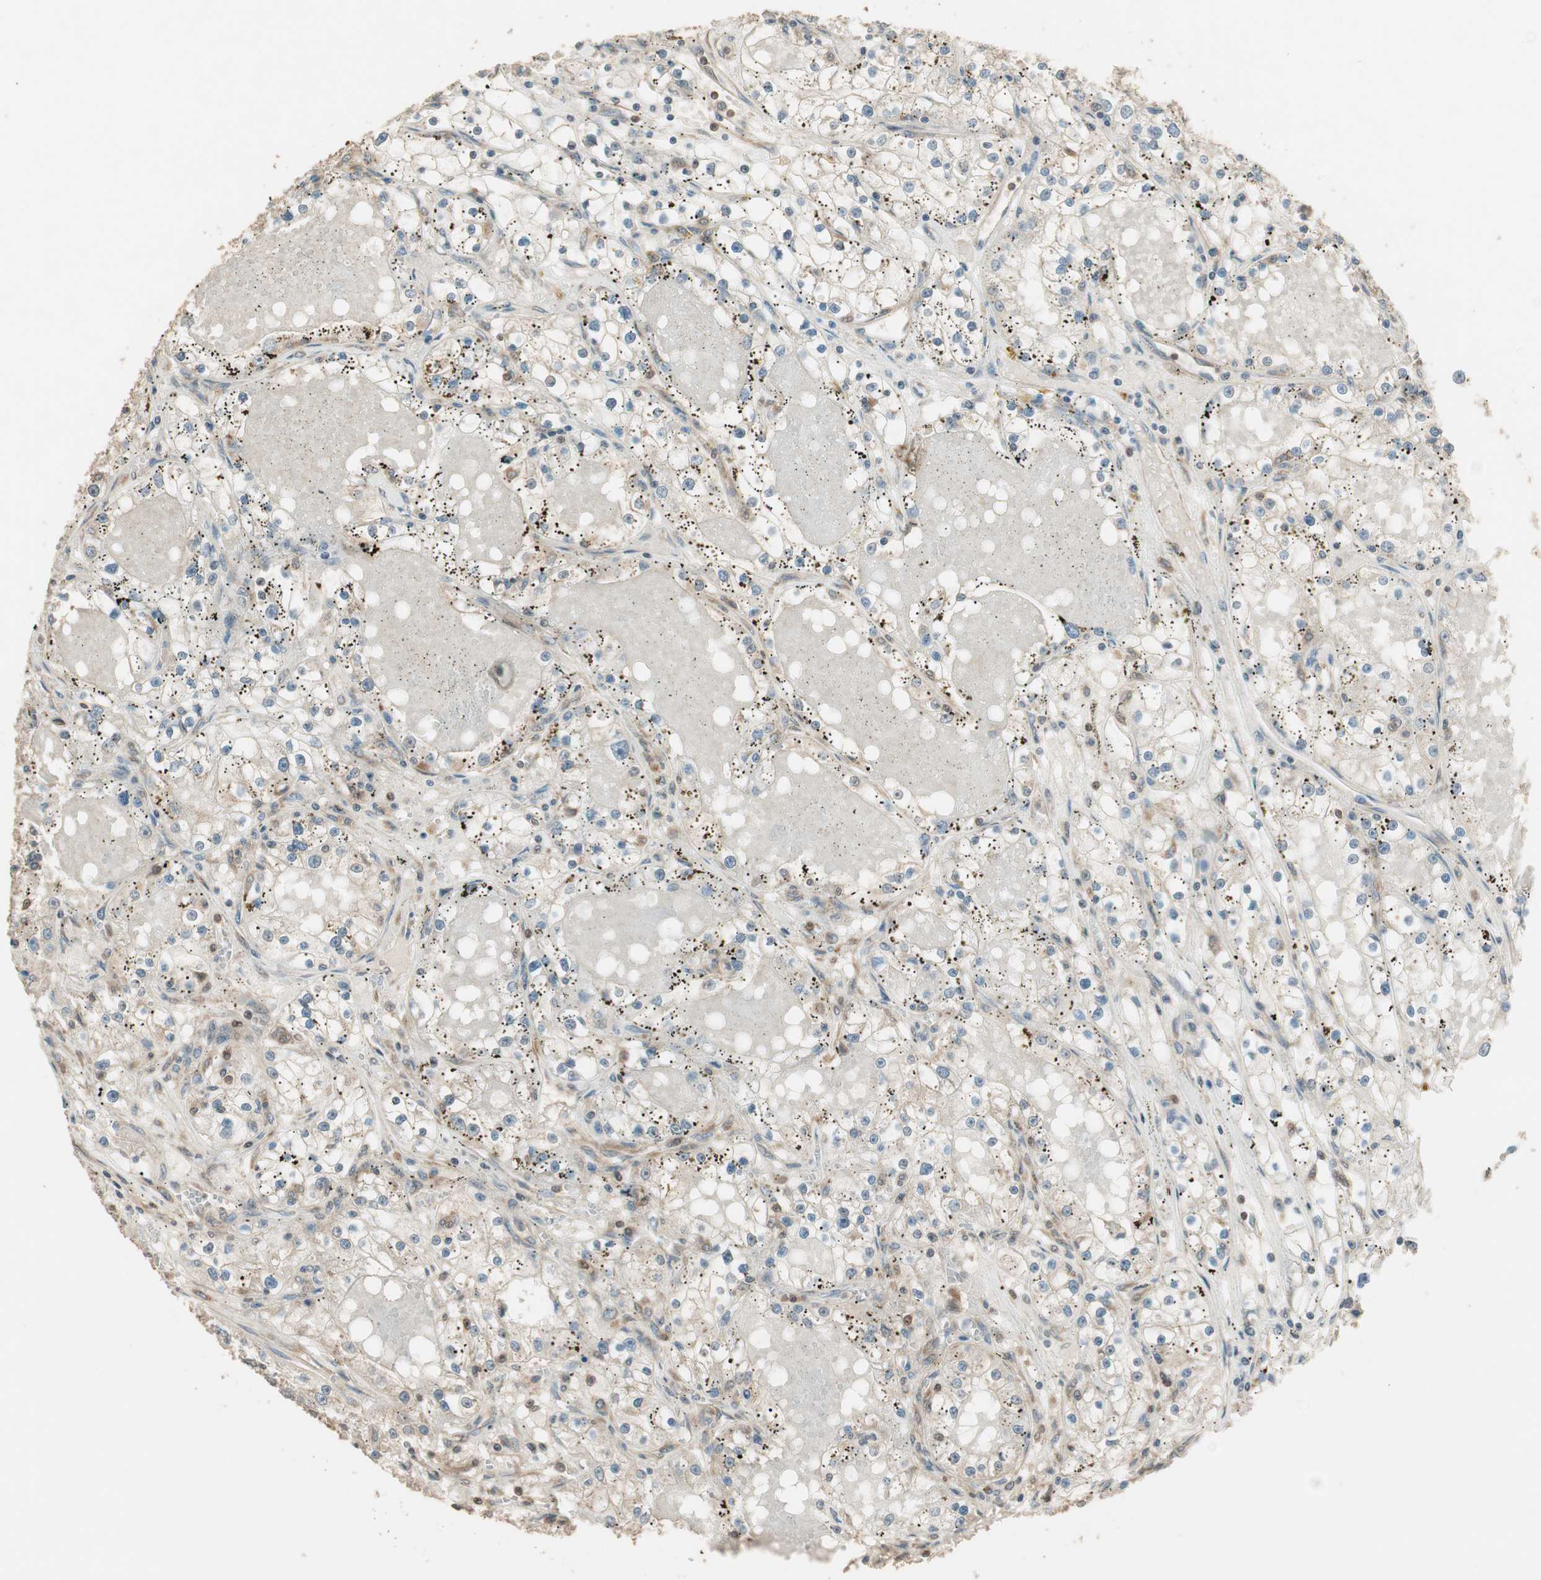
{"staining": {"intensity": "weak", "quantity": "<25%", "location": "cytoplasmic/membranous"}, "tissue": "renal cancer", "cell_type": "Tumor cells", "image_type": "cancer", "snomed": [{"axis": "morphology", "description": "Adenocarcinoma, NOS"}, {"axis": "topography", "description": "Kidney"}], "caption": "IHC of human adenocarcinoma (renal) displays no expression in tumor cells. (Immunohistochemistry (ihc), brightfield microscopy, high magnification).", "gene": "CNOT4", "patient": {"sex": "male", "age": 56}}